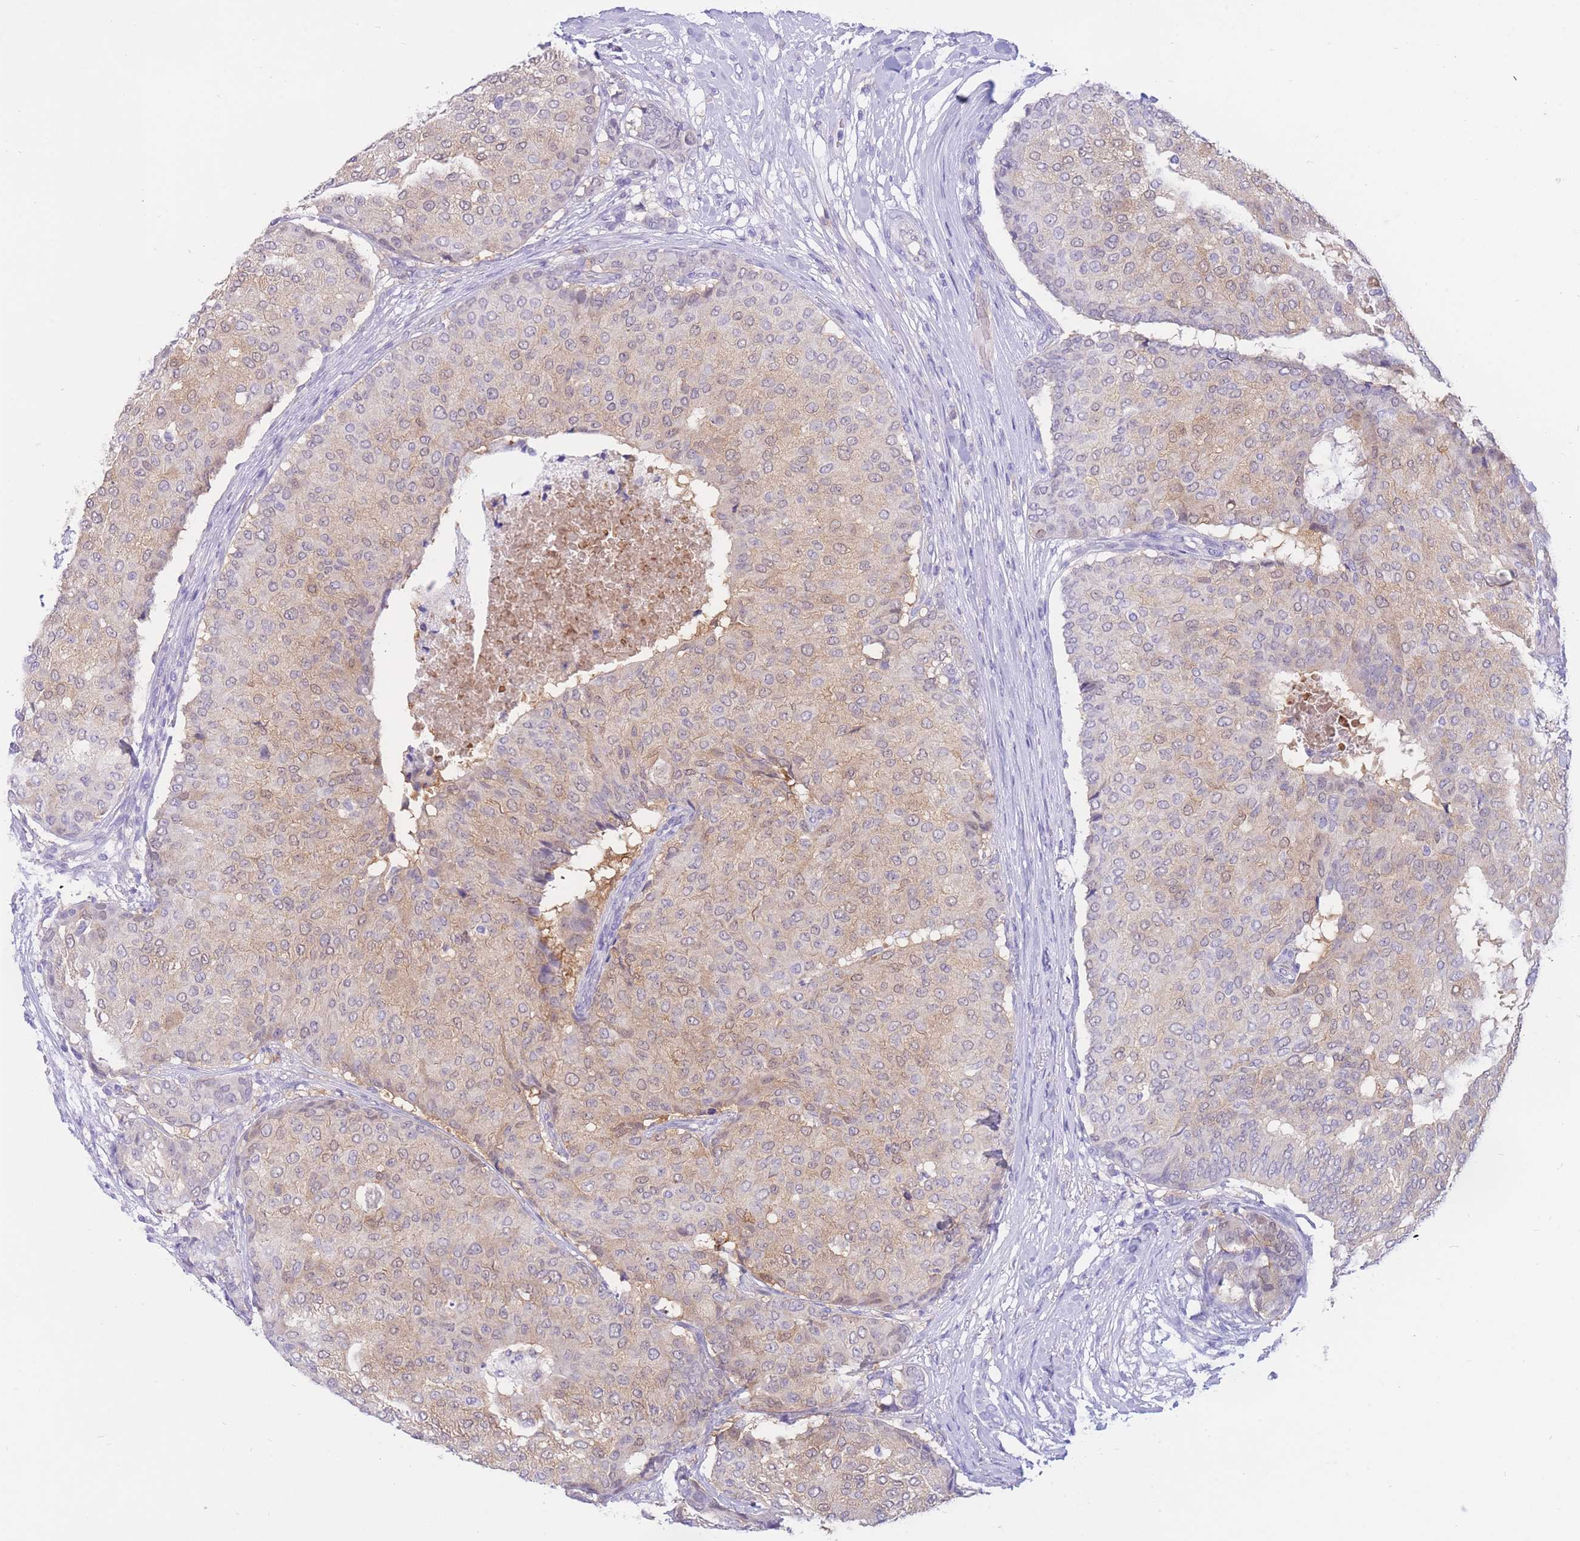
{"staining": {"intensity": "weak", "quantity": "25%-75%", "location": "cytoplasmic/membranous"}, "tissue": "breast cancer", "cell_type": "Tumor cells", "image_type": "cancer", "snomed": [{"axis": "morphology", "description": "Duct carcinoma"}, {"axis": "topography", "description": "Breast"}], "caption": "This histopathology image shows immunohistochemistry staining of human infiltrating ductal carcinoma (breast), with low weak cytoplasmic/membranous staining in approximately 25%-75% of tumor cells.", "gene": "SULT1A1", "patient": {"sex": "female", "age": 75}}